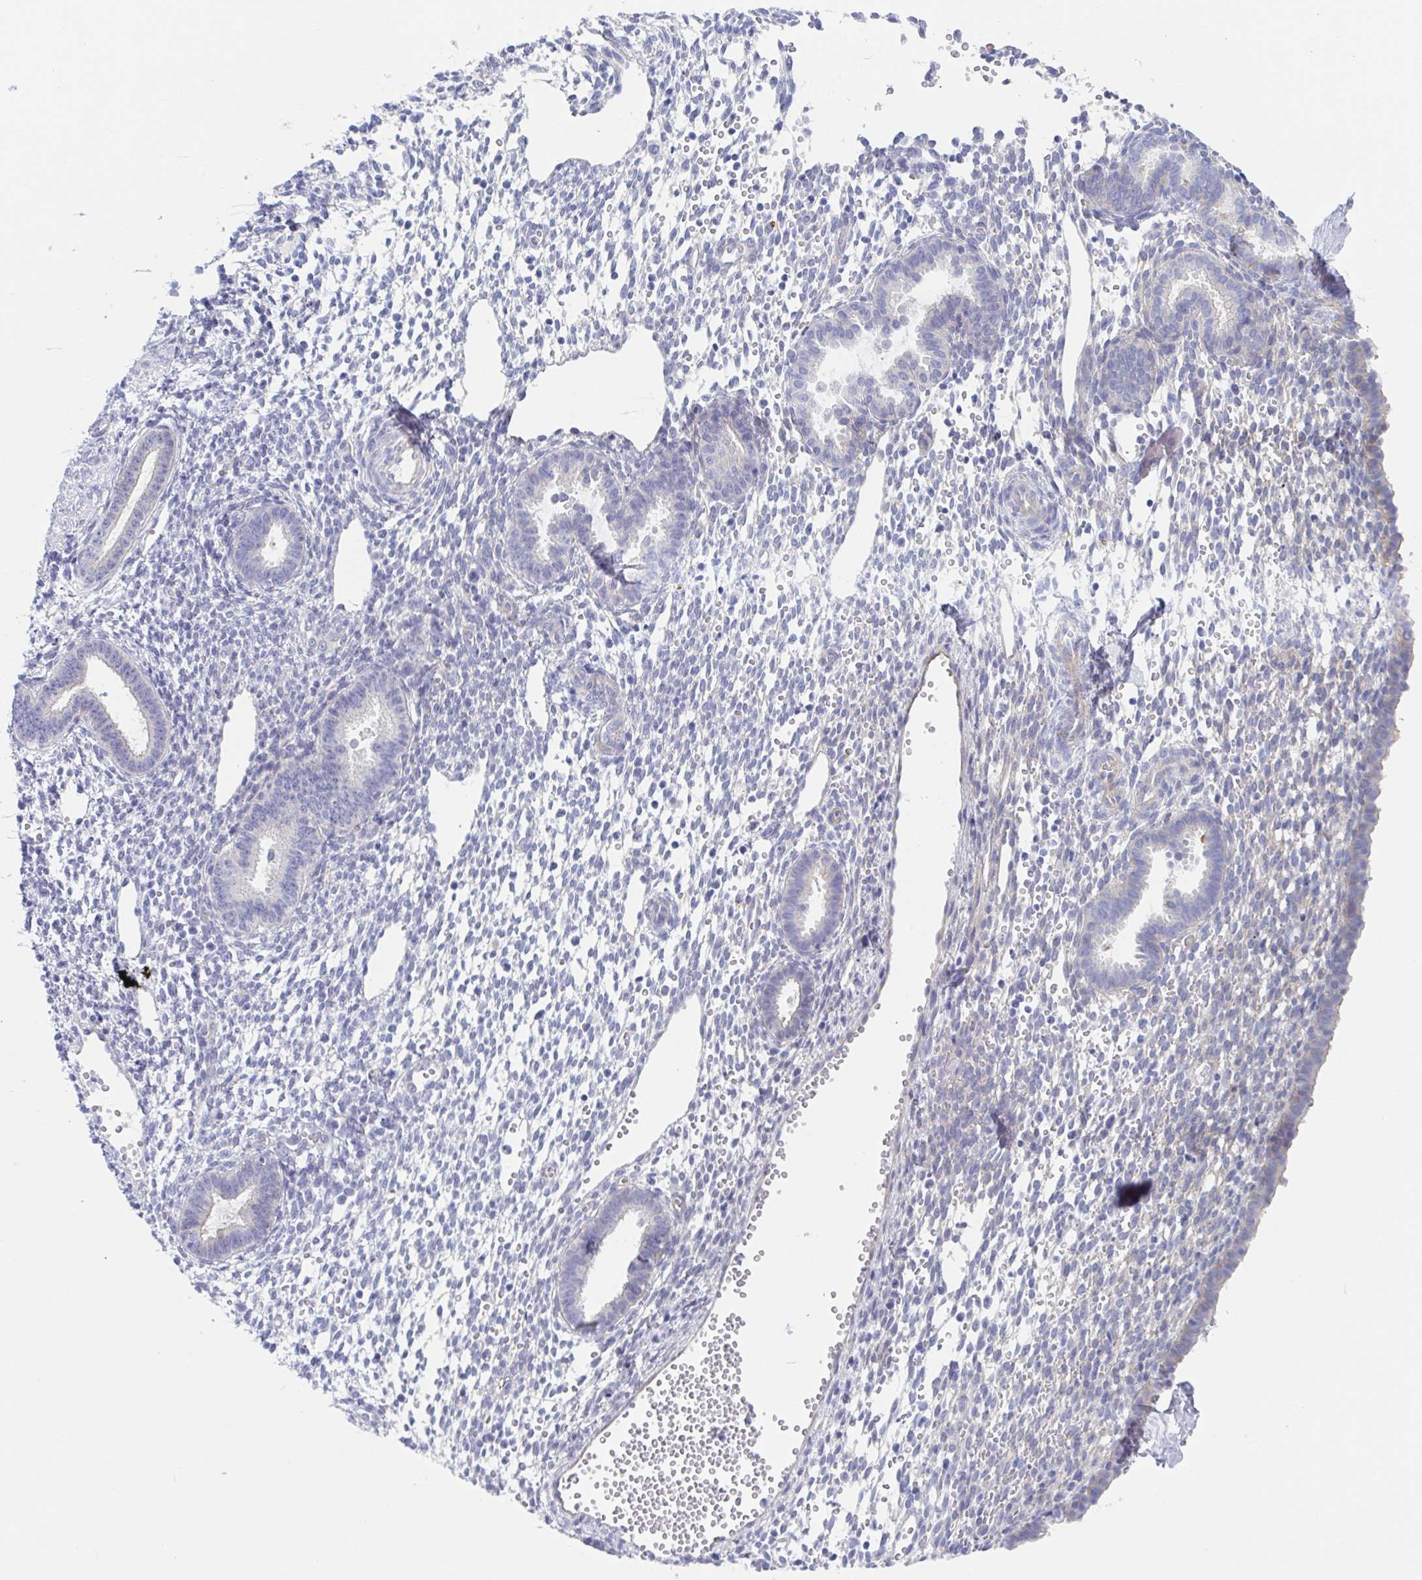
{"staining": {"intensity": "negative", "quantity": "none", "location": "none"}, "tissue": "endometrium", "cell_type": "Cells in endometrial stroma", "image_type": "normal", "snomed": [{"axis": "morphology", "description": "Normal tissue, NOS"}, {"axis": "topography", "description": "Endometrium"}], "caption": "Immunohistochemistry photomicrograph of benign endometrium: endometrium stained with DAB exhibits no significant protein staining in cells in endometrial stroma. Brightfield microscopy of immunohistochemistry (IHC) stained with DAB (brown) and hematoxylin (blue), captured at high magnification.", "gene": "DYNC1I1", "patient": {"sex": "female", "age": 36}}